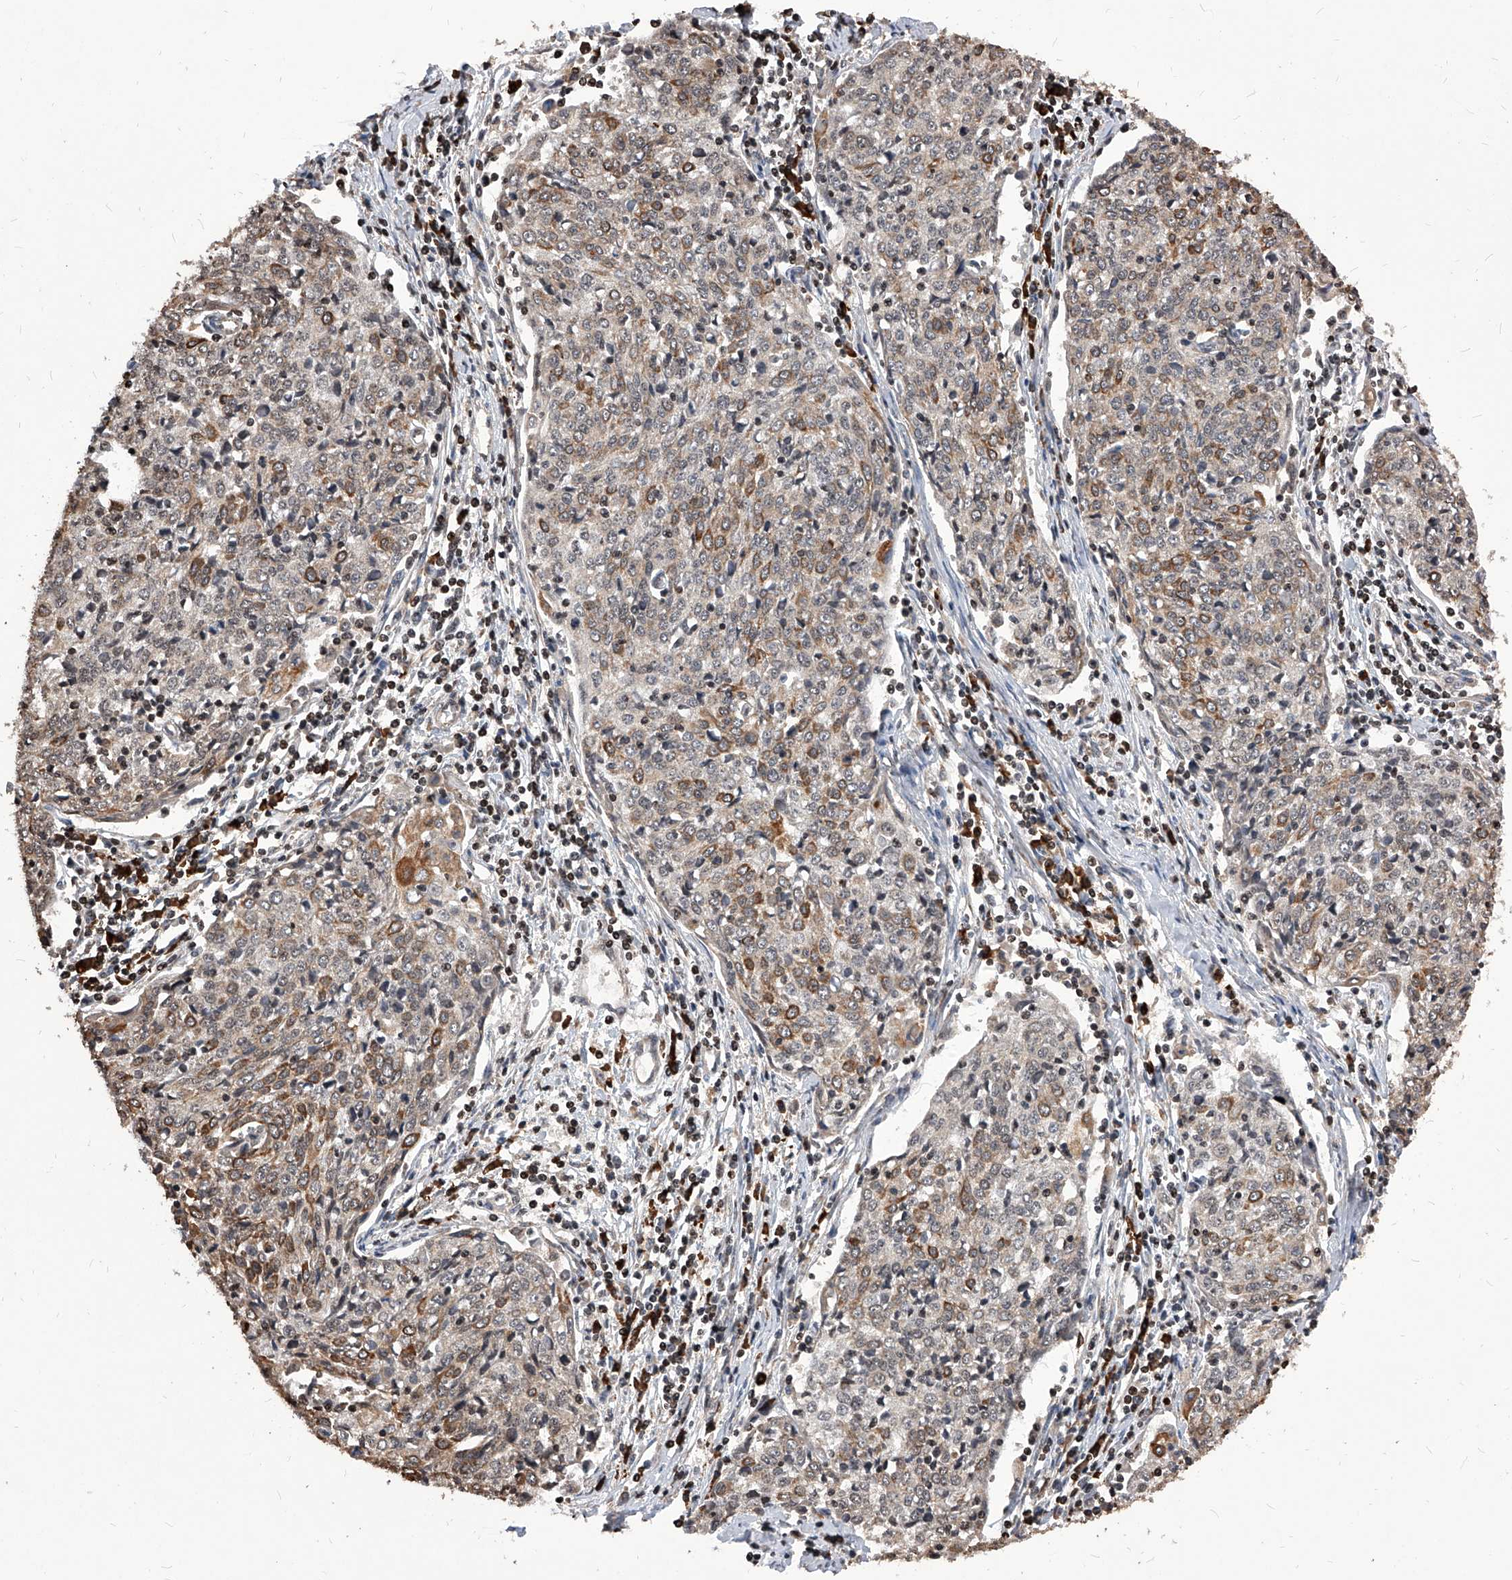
{"staining": {"intensity": "moderate", "quantity": "25%-75%", "location": "cytoplasmic/membranous"}, "tissue": "cervical cancer", "cell_type": "Tumor cells", "image_type": "cancer", "snomed": [{"axis": "morphology", "description": "Squamous cell carcinoma, NOS"}, {"axis": "topography", "description": "Cervix"}], "caption": "Immunohistochemistry (DAB (3,3'-diaminobenzidine)) staining of human cervical squamous cell carcinoma reveals moderate cytoplasmic/membranous protein staining in approximately 25%-75% of tumor cells.", "gene": "ID1", "patient": {"sex": "female", "age": 48}}